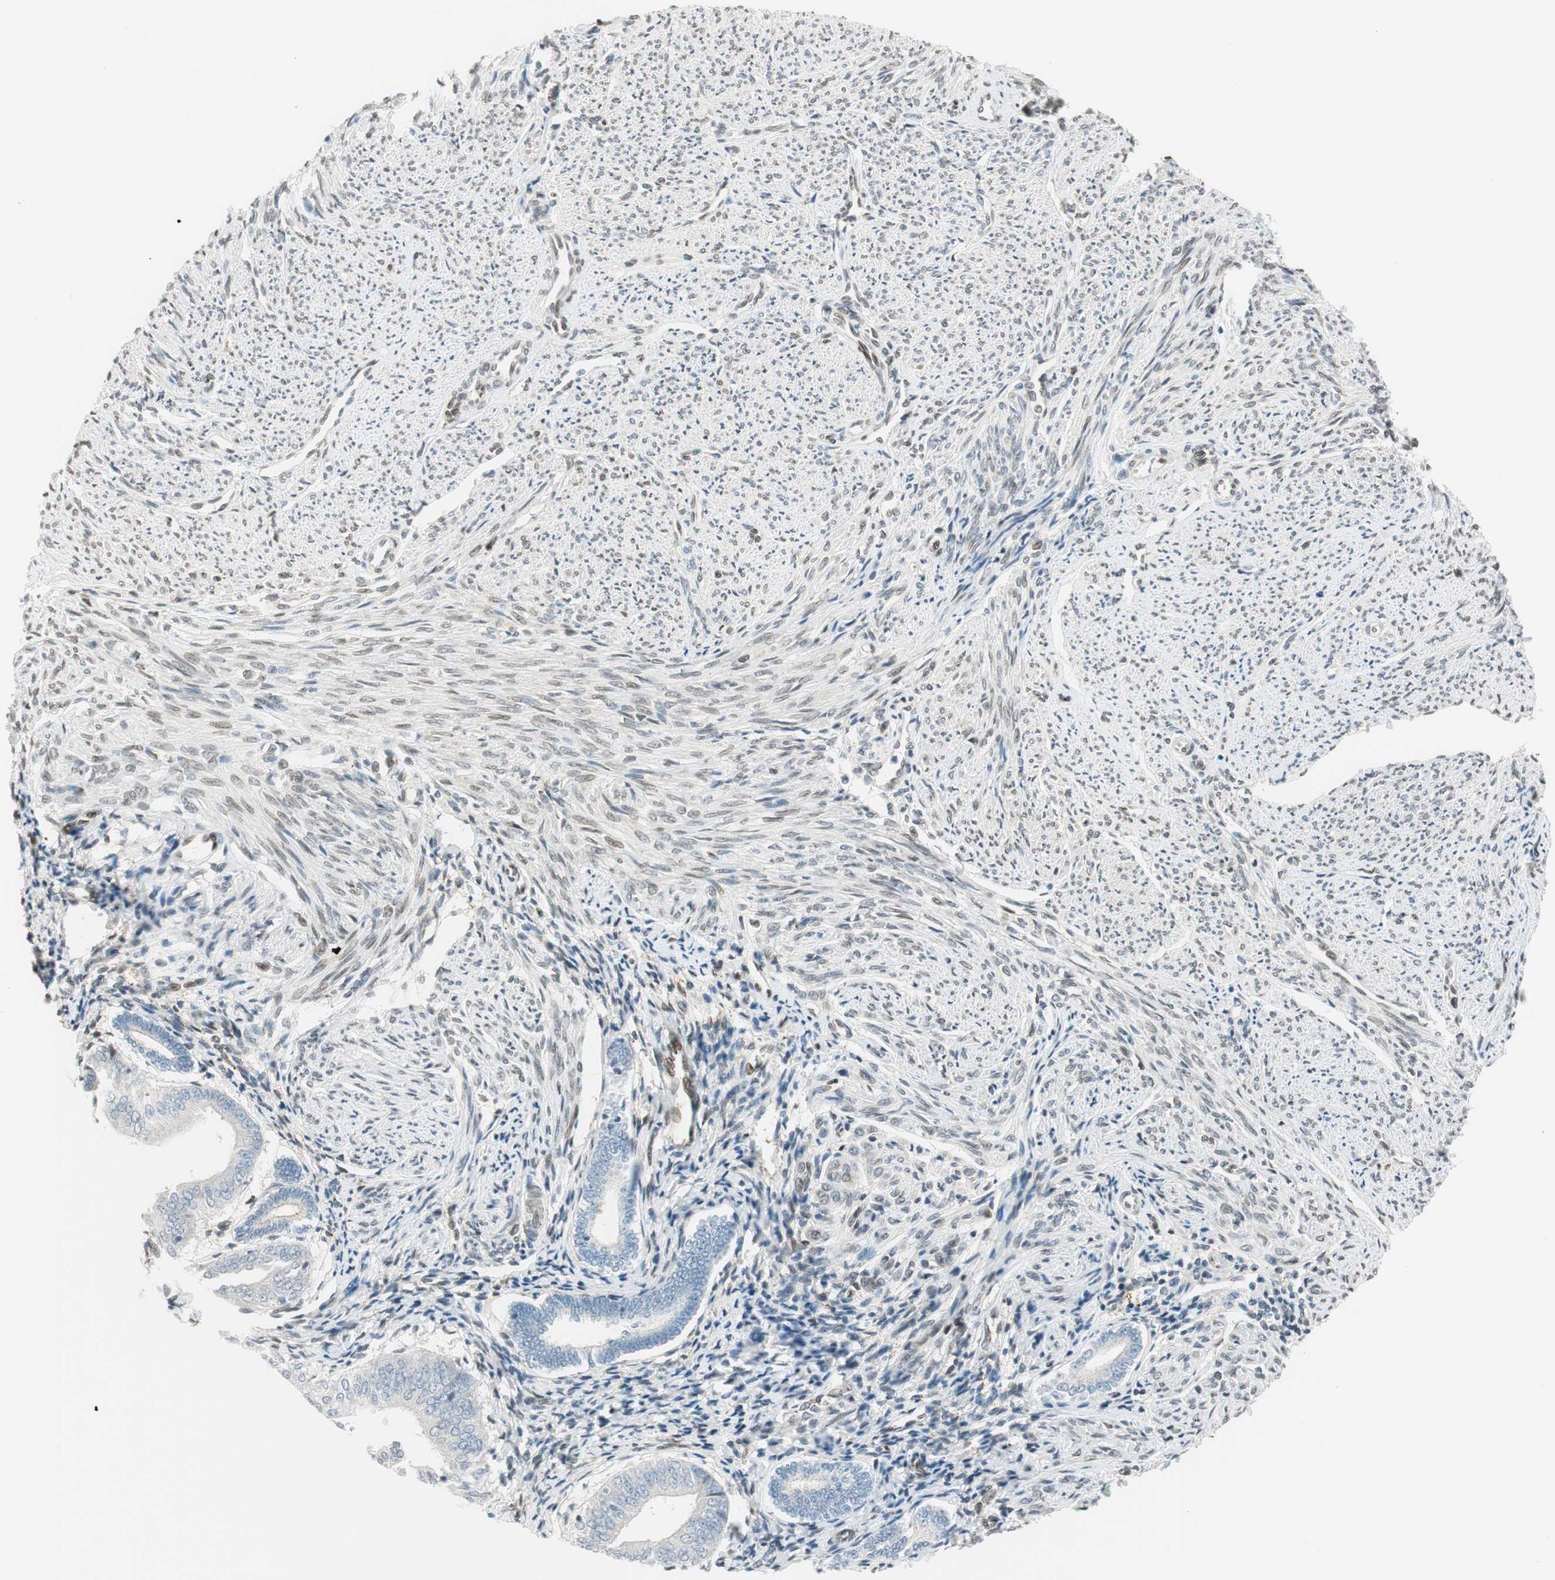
{"staining": {"intensity": "weak", "quantity": "25%-75%", "location": "nuclear"}, "tissue": "smooth muscle", "cell_type": "Smooth muscle cells", "image_type": "normal", "snomed": [{"axis": "morphology", "description": "Normal tissue, NOS"}, {"axis": "topography", "description": "Smooth muscle"}], "caption": "IHC photomicrograph of unremarkable human smooth muscle stained for a protein (brown), which displays low levels of weak nuclear positivity in about 25%-75% of smooth muscle cells.", "gene": "TMEM260", "patient": {"sex": "female", "age": 65}}